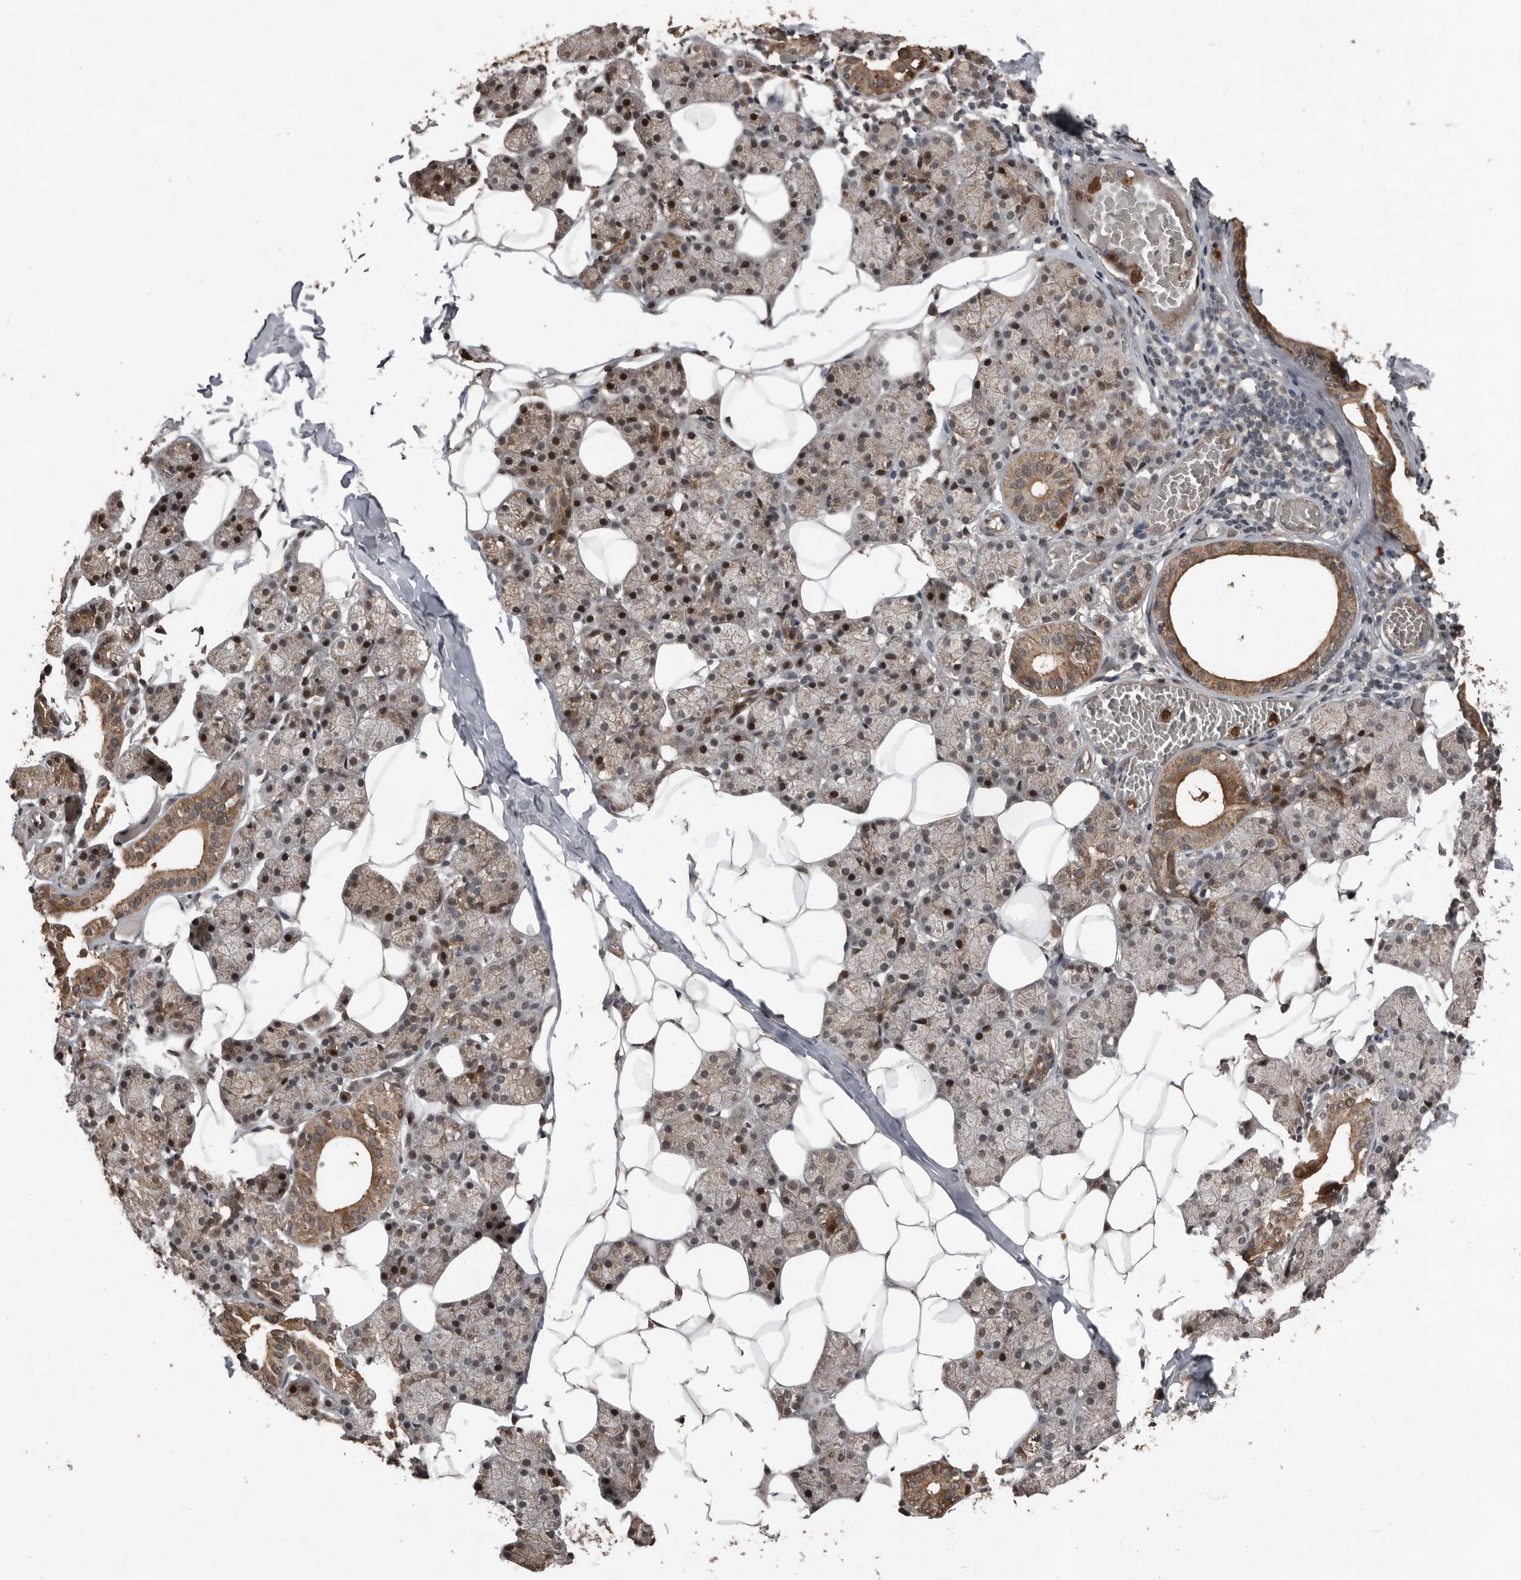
{"staining": {"intensity": "moderate", "quantity": ">75%", "location": "cytoplasmic/membranous,nuclear"}, "tissue": "salivary gland", "cell_type": "Glandular cells", "image_type": "normal", "snomed": [{"axis": "morphology", "description": "Normal tissue, NOS"}, {"axis": "topography", "description": "Salivary gland"}], "caption": "Brown immunohistochemical staining in normal salivary gland displays moderate cytoplasmic/membranous,nuclear positivity in about >75% of glandular cells.", "gene": "FSBP", "patient": {"sex": "female", "age": 33}}